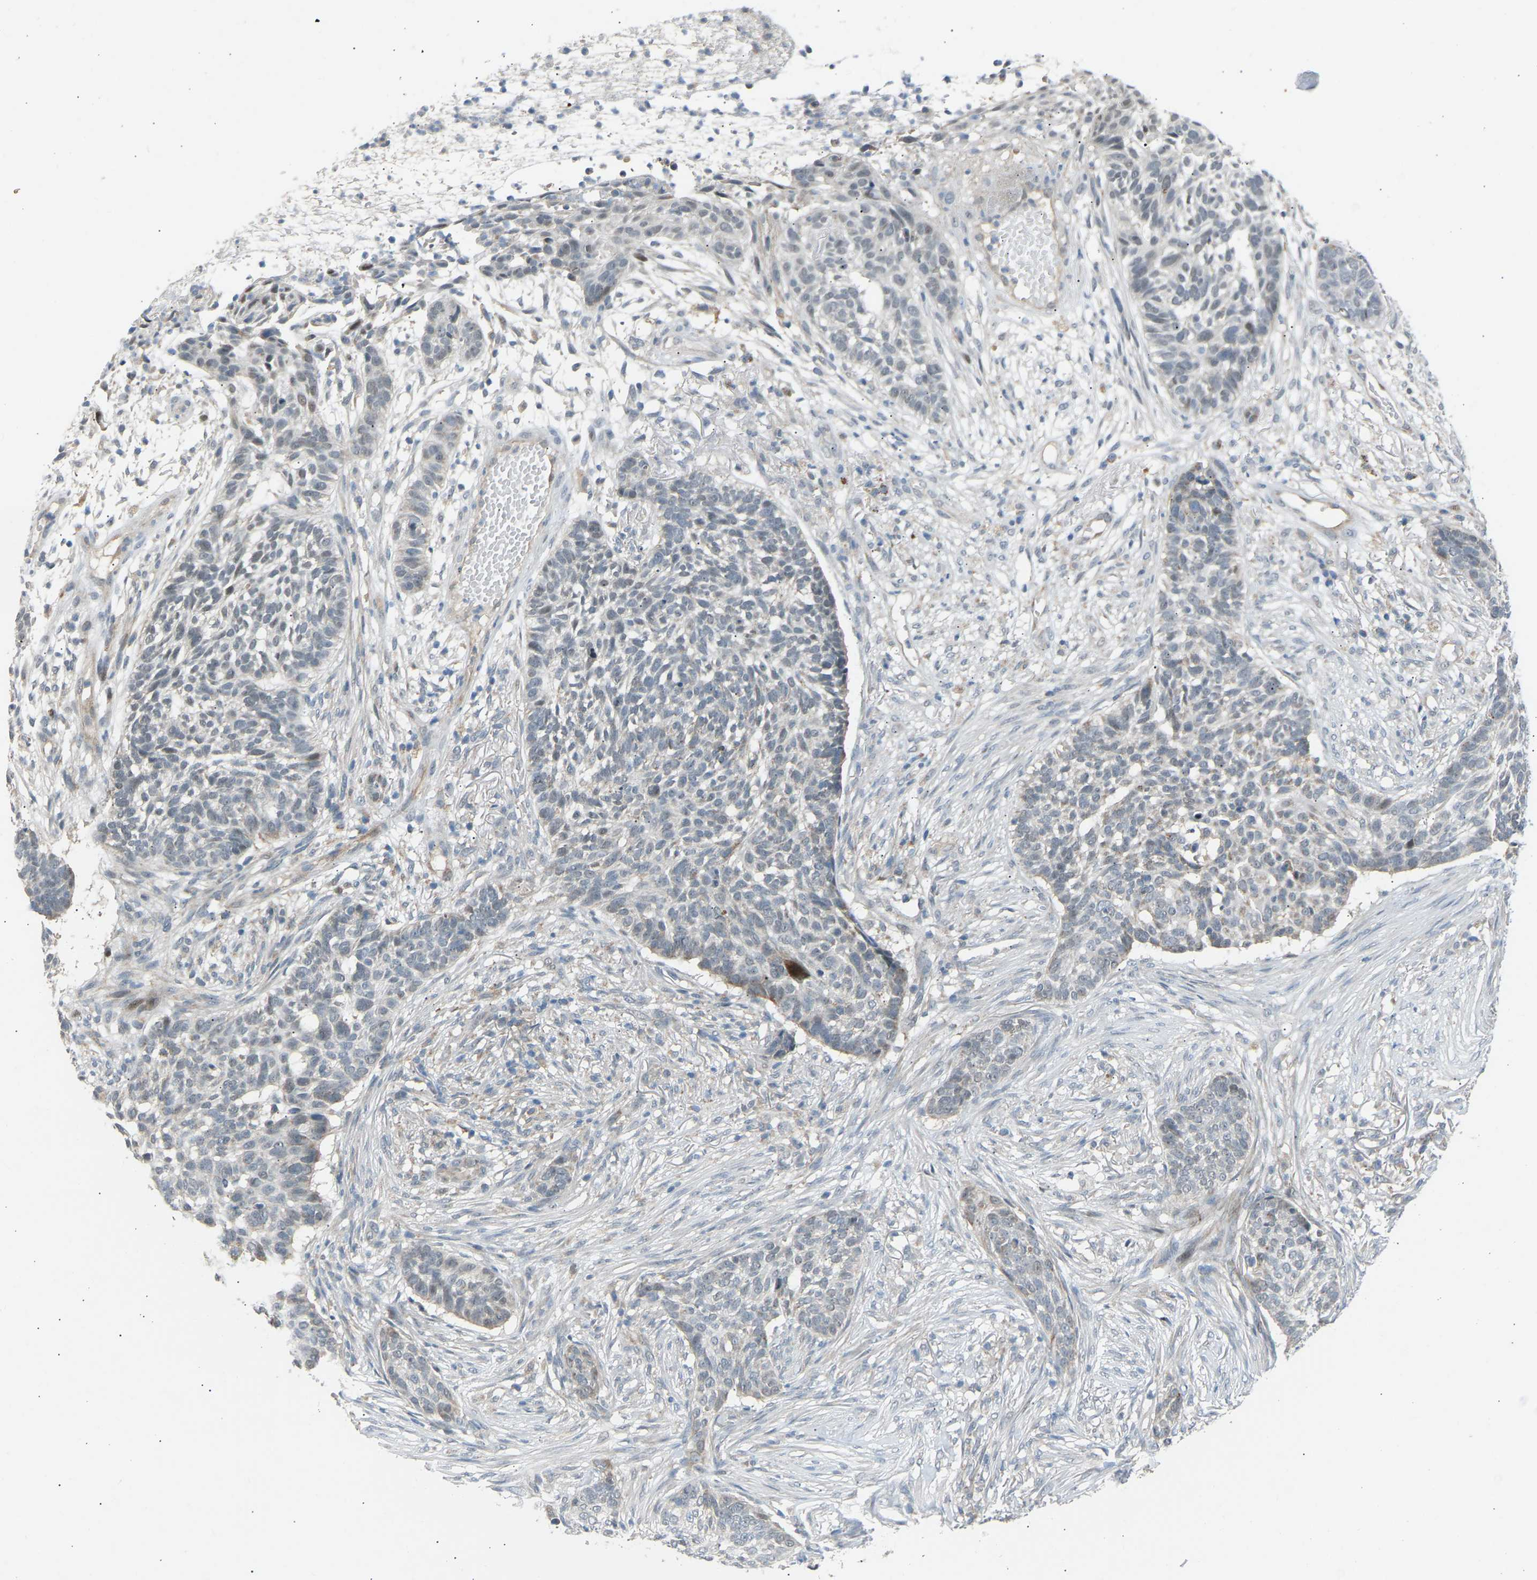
{"staining": {"intensity": "negative", "quantity": "none", "location": "none"}, "tissue": "skin cancer", "cell_type": "Tumor cells", "image_type": "cancer", "snomed": [{"axis": "morphology", "description": "Basal cell carcinoma"}, {"axis": "topography", "description": "Skin"}], "caption": "DAB immunohistochemical staining of human skin basal cell carcinoma displays no significant positivity in tumor cells. The staining was performed using DAB (3,3'-diaminobenzidine) to visualize the protein expression in brown, while the nuclei were stained in blue with hematoxylin (Magnification: 20x).", "gene": "VPS41", "patient": {"sex": "male", "age": 85}}